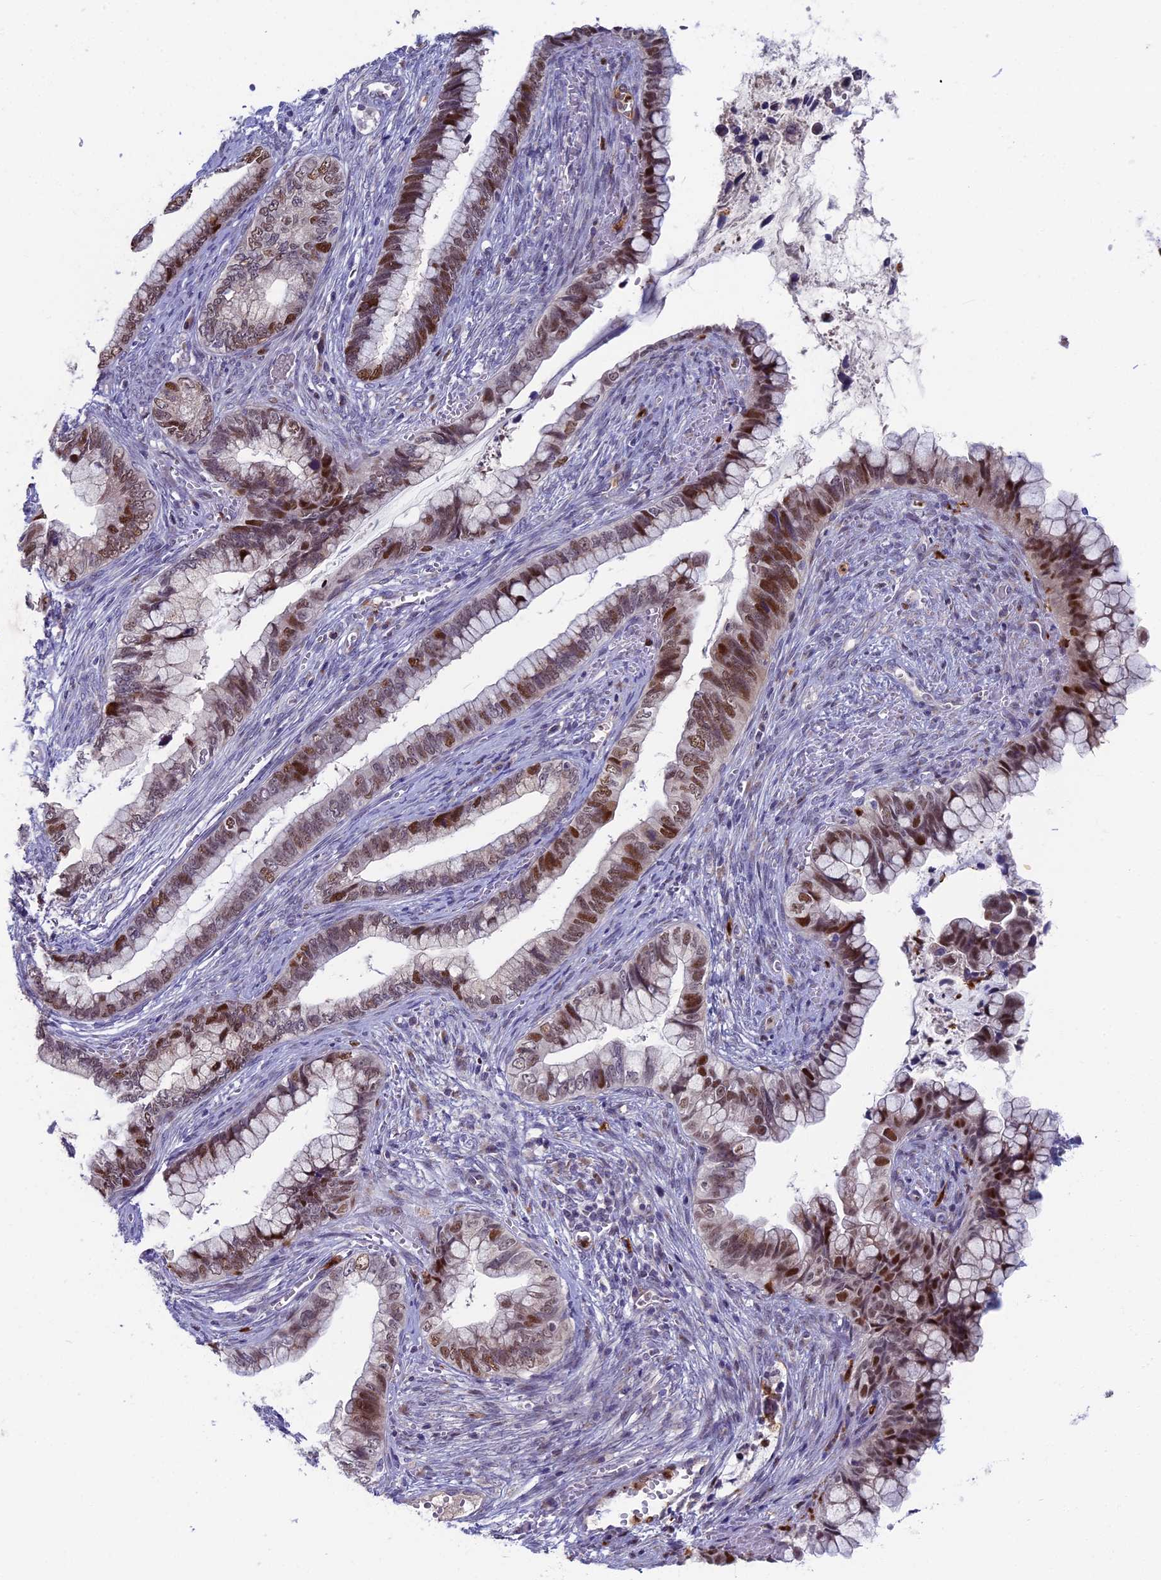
{"staining": {"intensity": "strong", "quantity": "25%-75%", "location": "nuclear"}, "tissue": "cervical cancer", "cell_type": "Tumor cells", "image_type": "cancer", "snomed": [{"axis": "morphology", "description": "Adenocarcinoma, NOS"}, {"axis": "topography", "description": "Cervix"}], "caption": "Strong nuclear protein staining is appreciated in approximately 25%-75% of tumor cells in adenocarcinoma (cervical).", "gene": "LIG1", "patient": {"sex": "female", "age": 44}}